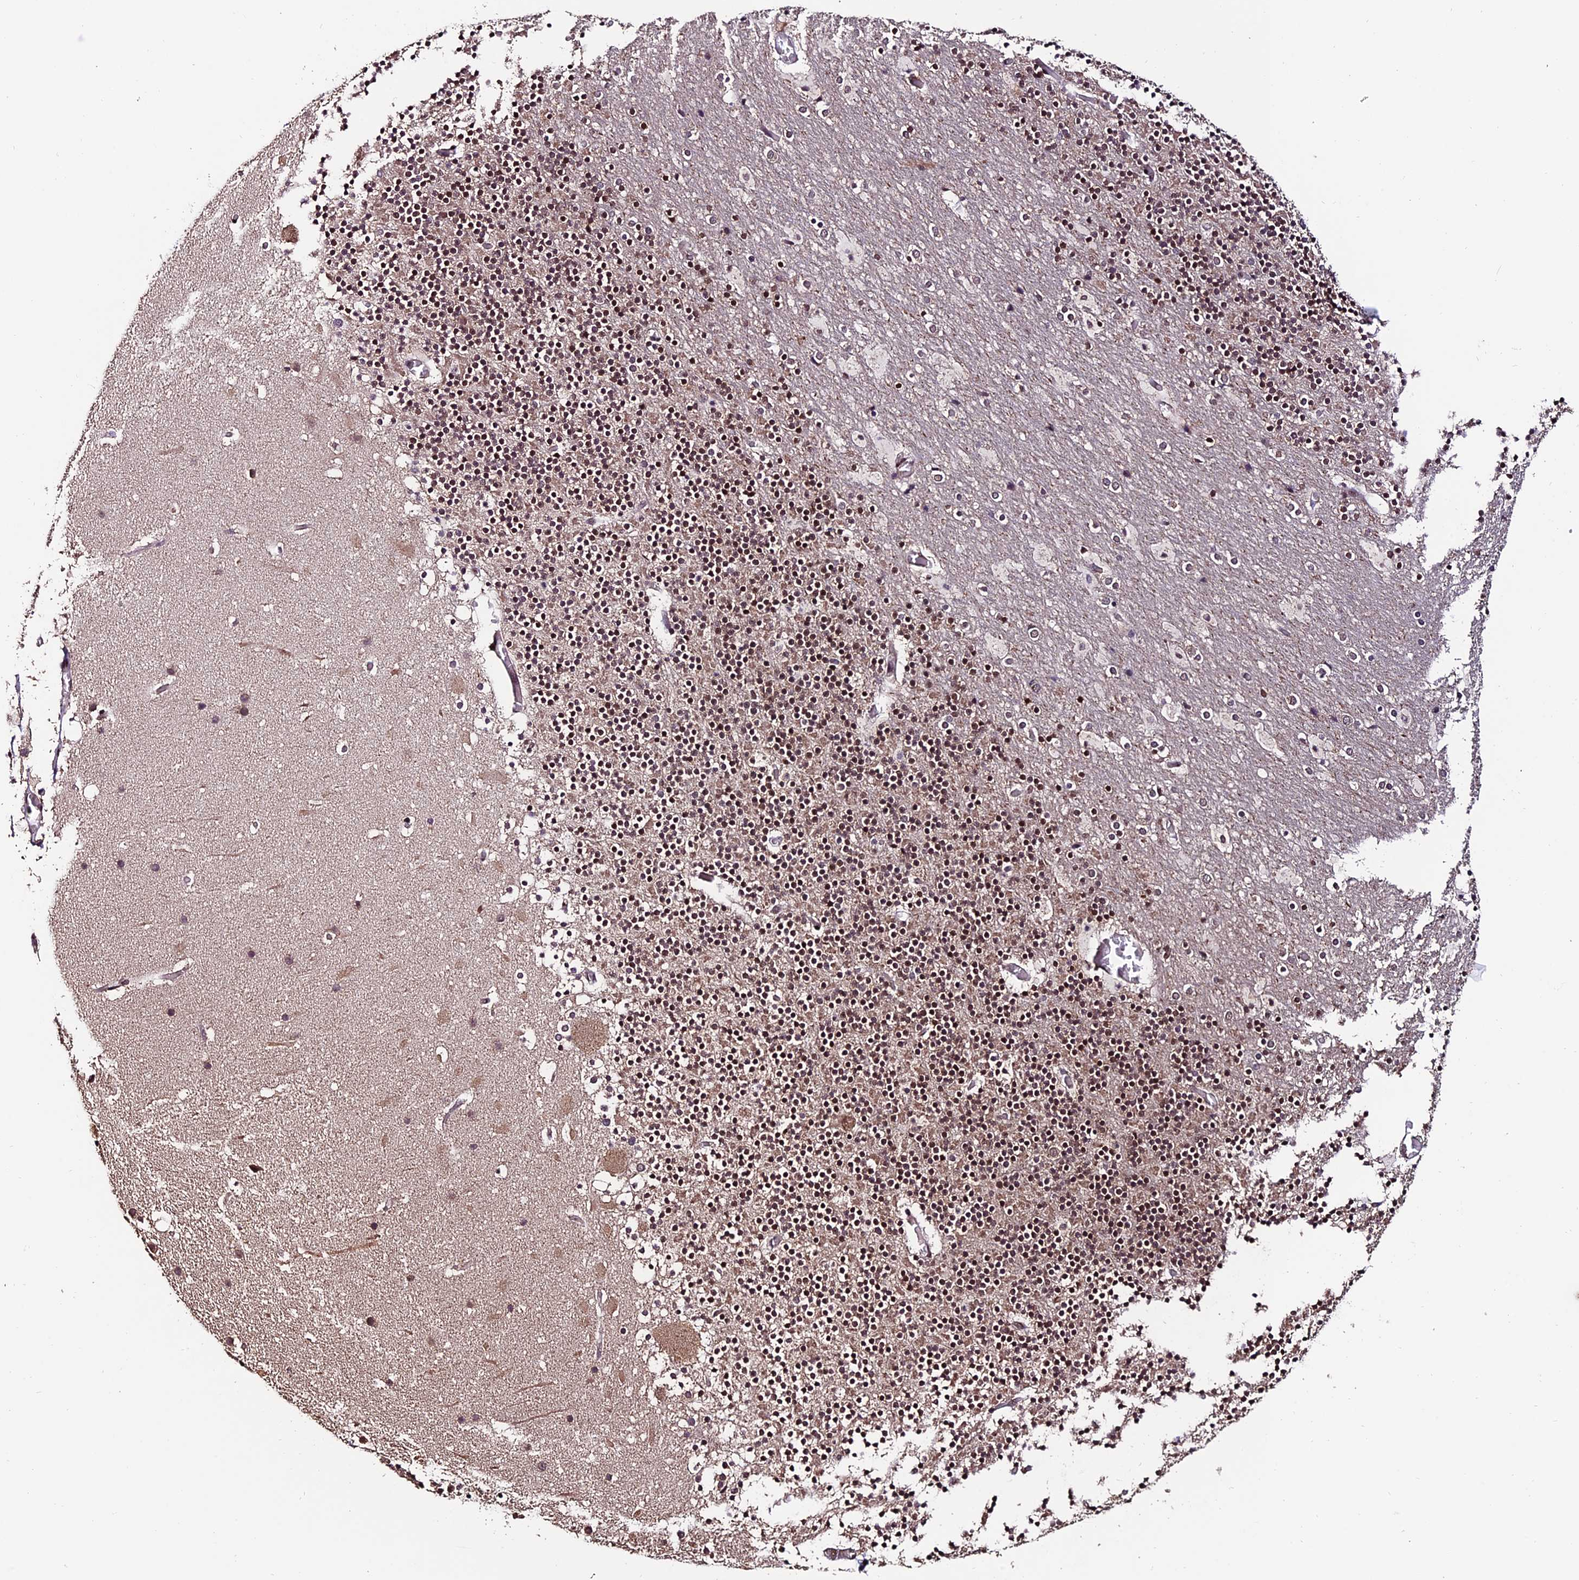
{"staining": {"intensity": "moderate", "quantity": "25%-75%", "location": "nuclear"}, "tissue": "cerebellum", "cell_type": "Cells in granular layer", "image_type": "normal", "snomed": [{"axis": "morphology", "description": "Normal tissue, NOS"}, {"axis": "topography", "description": "Cerebellum"}], "caption": "This histopathology image displays unremarkable cerebellum stained with immunohistochemistry to label a protein in brown. The nuclear of cells in granular layer show moderate positivity for the protein. Nuclei are counter-stained blue.", "gene": "CABIN1", "patient": {"sex": "male", "age": 57}}